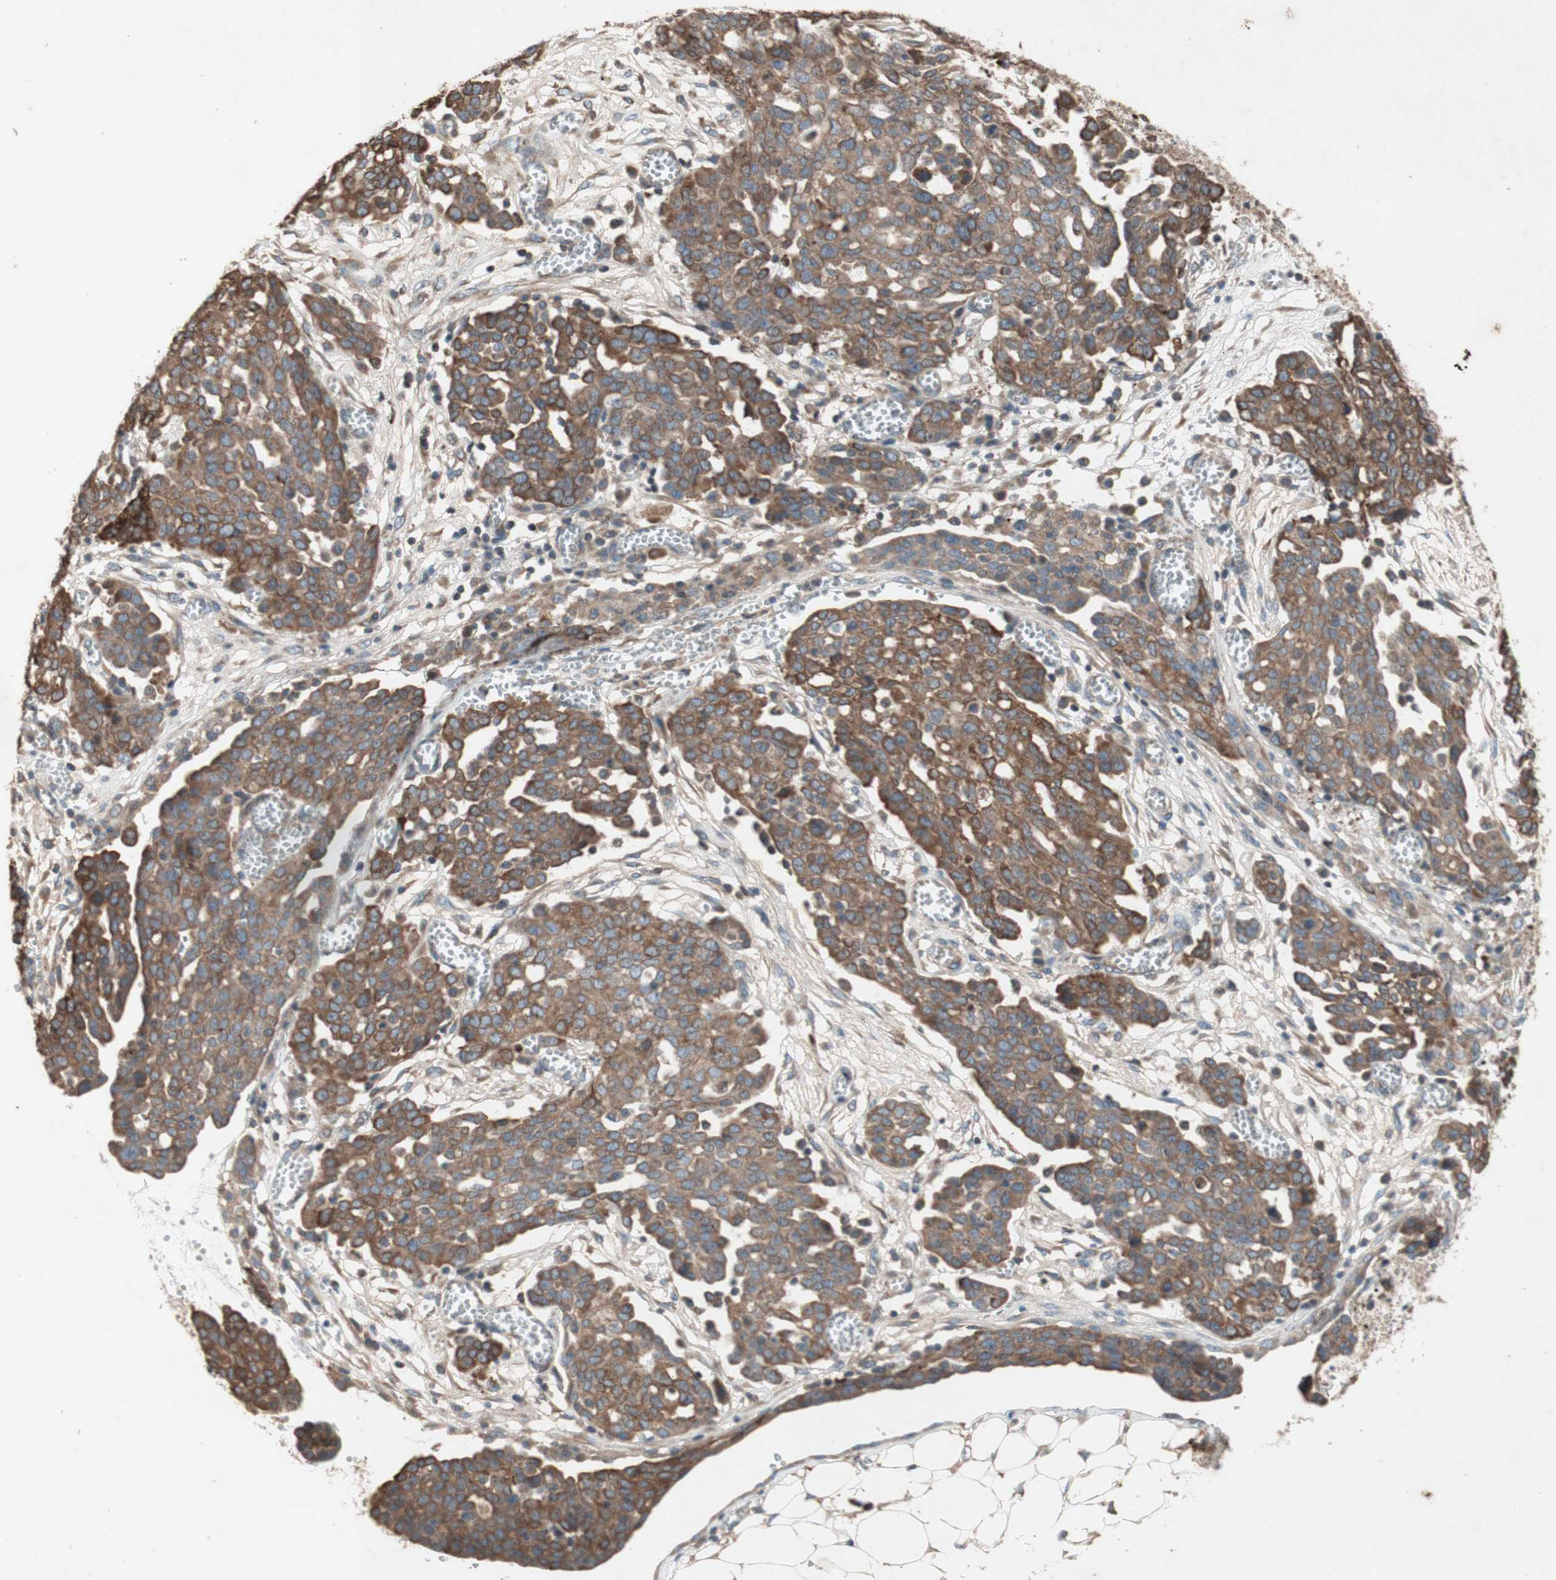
{"staining": {"intensity": "moderate", "quantity": ">75%", "location": "cytoplasmic/membranous"}, "tissue": "ovarian cancer", "cell_type": "Tumor cells", "image_type": "cancer", "snomed": [{"axis": "morphology", "description": "Cystadenocarcinoma, serous, NOS"}, {"axis": "topography", "description": "Soft tissue"}, {"axis": "topography", "description": "Ovary"}], "caption": "Immunohistochemistry of human ovarian cancer (serous cystadenocarcinoma) exhibits medium levels of moderate cytoplasmic/membranous positivity in about >75% of tumor cells. Immunohistochemistry stains the protein of interest in brown and the nuclei are stained blue.", "gene": "SOCS2", "patient": {"sex": "female", "age": 57}}